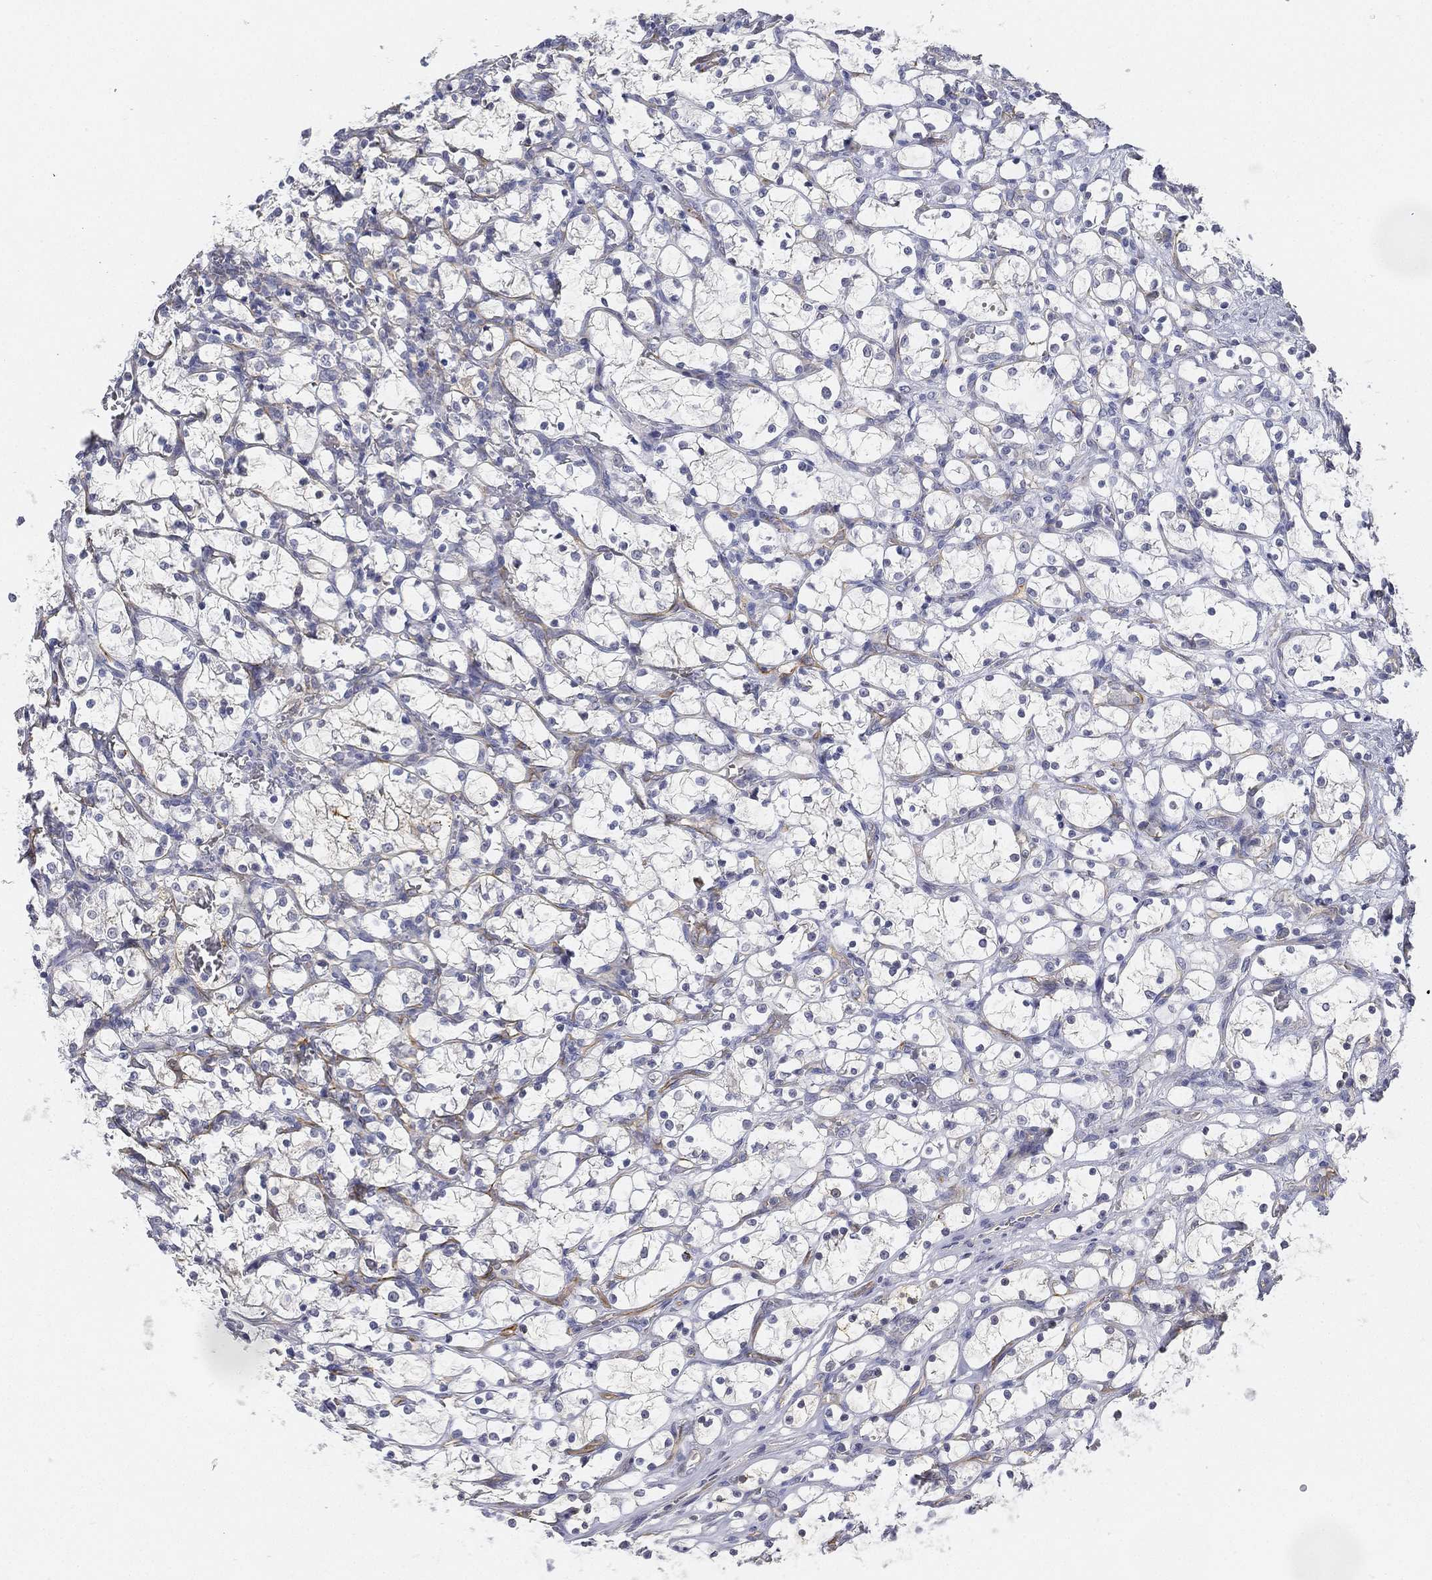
{"staining": {"intensity": "negative", "quantity": "none", "location": "none"}, "tissue": "renal cancer", "cell_type": "Tumor cells", "image_type": "cancer", "snomed": [{"axis": "morphology", "description": "Adenocarcinoma, NOS"}, {"axis": "topography", "description": "Kidney"}], "caption": "An immunohistochemistry (IHC) histopathology image of renal cancer is shown. There is no staining in tumor cells of renal cancer.", "gene": "C5orf46", "patient": {"sex": "female", "age": 69}}